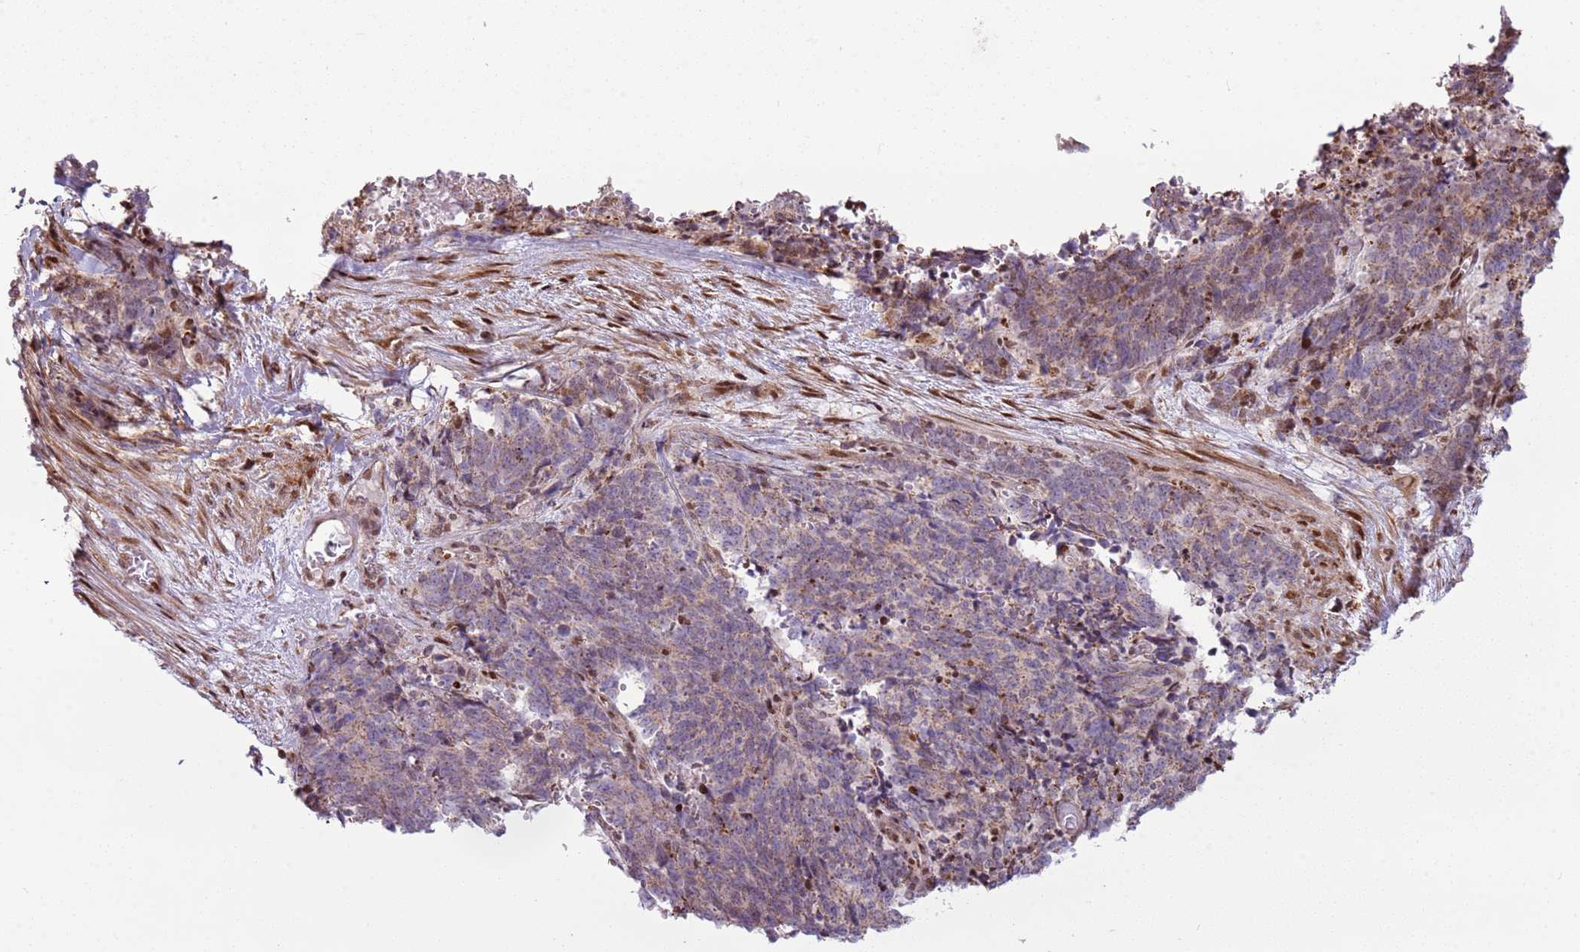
{"staining": {"intensity": "weak", "quantity": "<25%", "location": "cytoplasmic/membranous"}, "tissue": "cervical cancer", "cell_type": "Tumor cells", "image_type": "cancer", "snomed": [{"axis": "morphology", "description": "Squamous cell carcinoma, NOS"}, {"axis": "topography", "description": "Cervix"}], "caption": "The photomicrograph shows no staining of tumor cells in cervical squamous cell carcinoma.", "gene": "PCTP", "patient": {"sex": "female", "age": 29}}